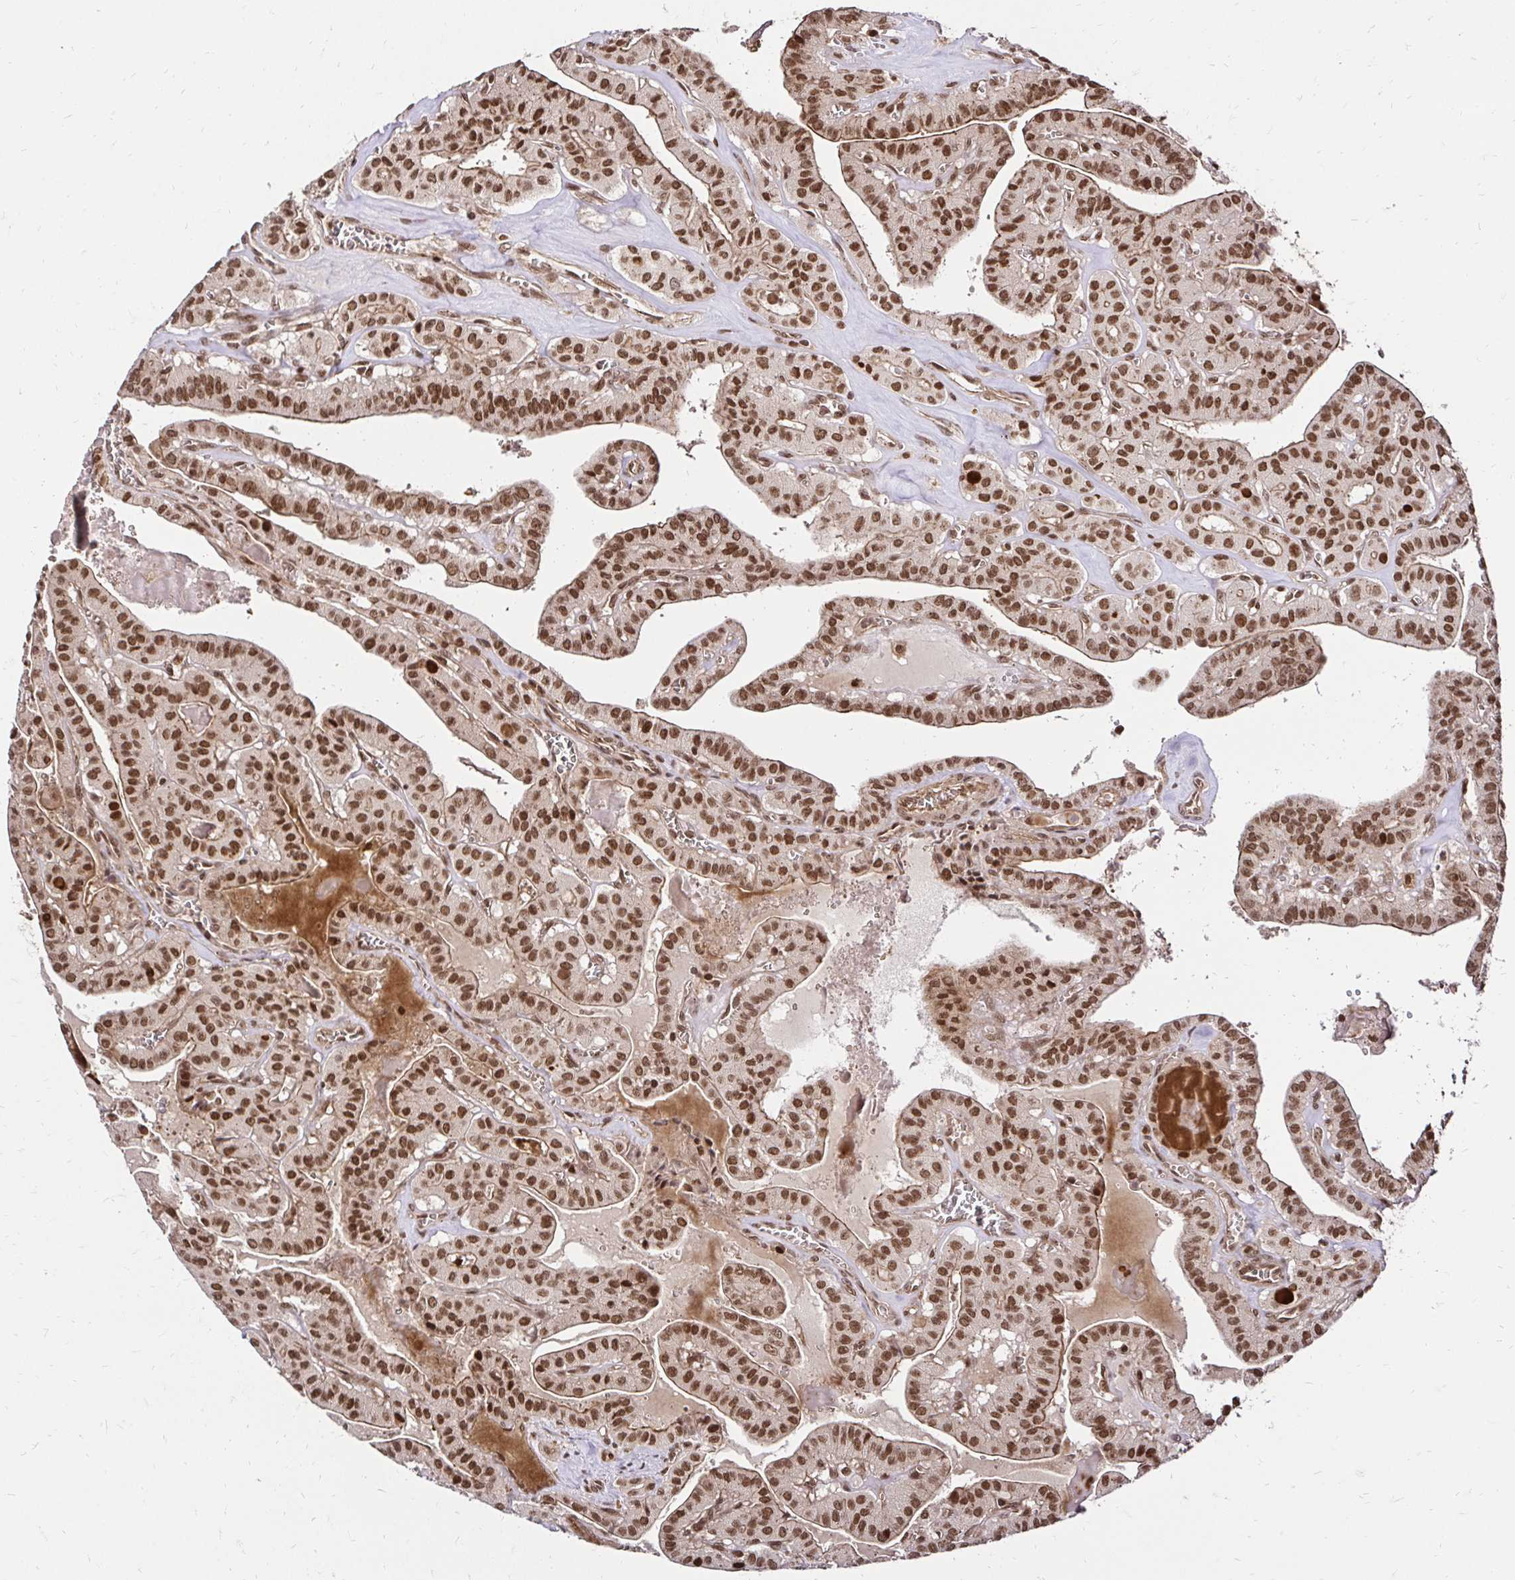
{"staining": {"intensity": "strong", "quantity": ">75%", "location": "cytoplasmic/membranous,nuclear"}, "tissue": "thyroid cancer", "cell_type": "Tumor cells", "image_type": "cancer", "snomed": [{"axis": "morphology", "description": "Papillary adenocarcinoma, NOS"}, {"axis": "topography", "description": "Thyroid gland"}], "caption": "IHC of thyroid cancer exhibits high levels of strong cytoplasmic/membranous and nuclear staining in about >75% of tumor cells. The protein is stained brown, and the nuclei are stained in blue (DAB (3,3'-diaminobenzidine) IHC with brightfield microscopy, high magnification).", "gene": "GLYR1", "patient": {"sex": "male", "age": 52}}